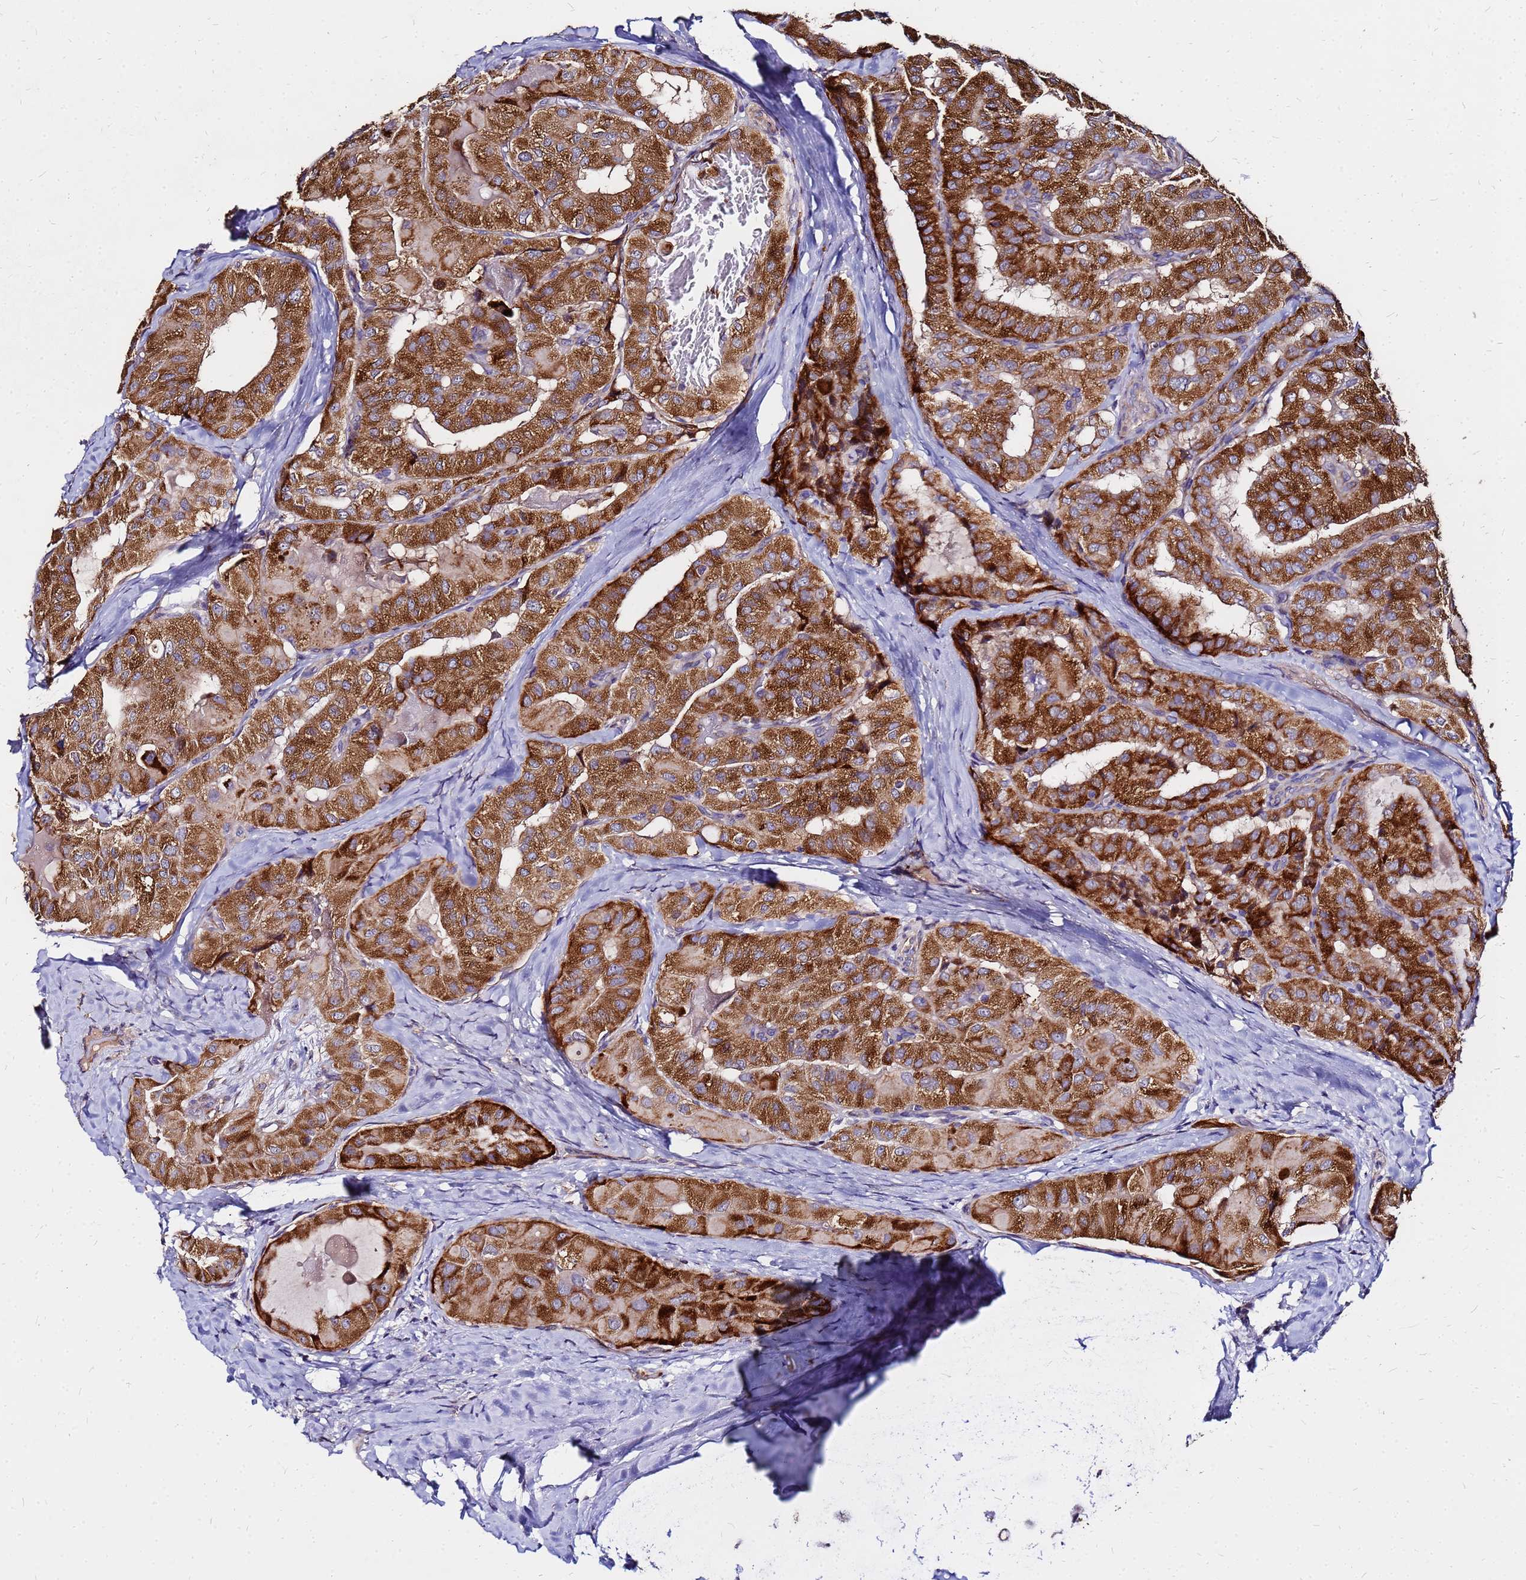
{"staining": {"intensity": "strong", "quantity": ">75%", "location": "cytoplasmic/membranous"}, "tissue": "thyroid cancer", "cell_type": "Tumor cells", "image_type": "cancer", "snomed": [{"axis": "morphology", "description": "Normal tissue, NOS"}, {"axis": "morphology", "description": "Papillary adenocarcinoma, NOS"}, {"axis": "topography", "description": "Thyroid gland"}], "caption": "Immunohistochemistry (IHC) micrograph of neoplastic tissue: human papillary adenocarcinoma (thyroid) stained using immunohistochemistry (IHC) displays high levels of strong protein expression localized specifically in the cytoplasmic/membranous of tumor cells, appearing as a cytoplasmic/membranous brown color.", "gene": "ARHGEF5", "patient": {"sex": "female", "age": 59}}